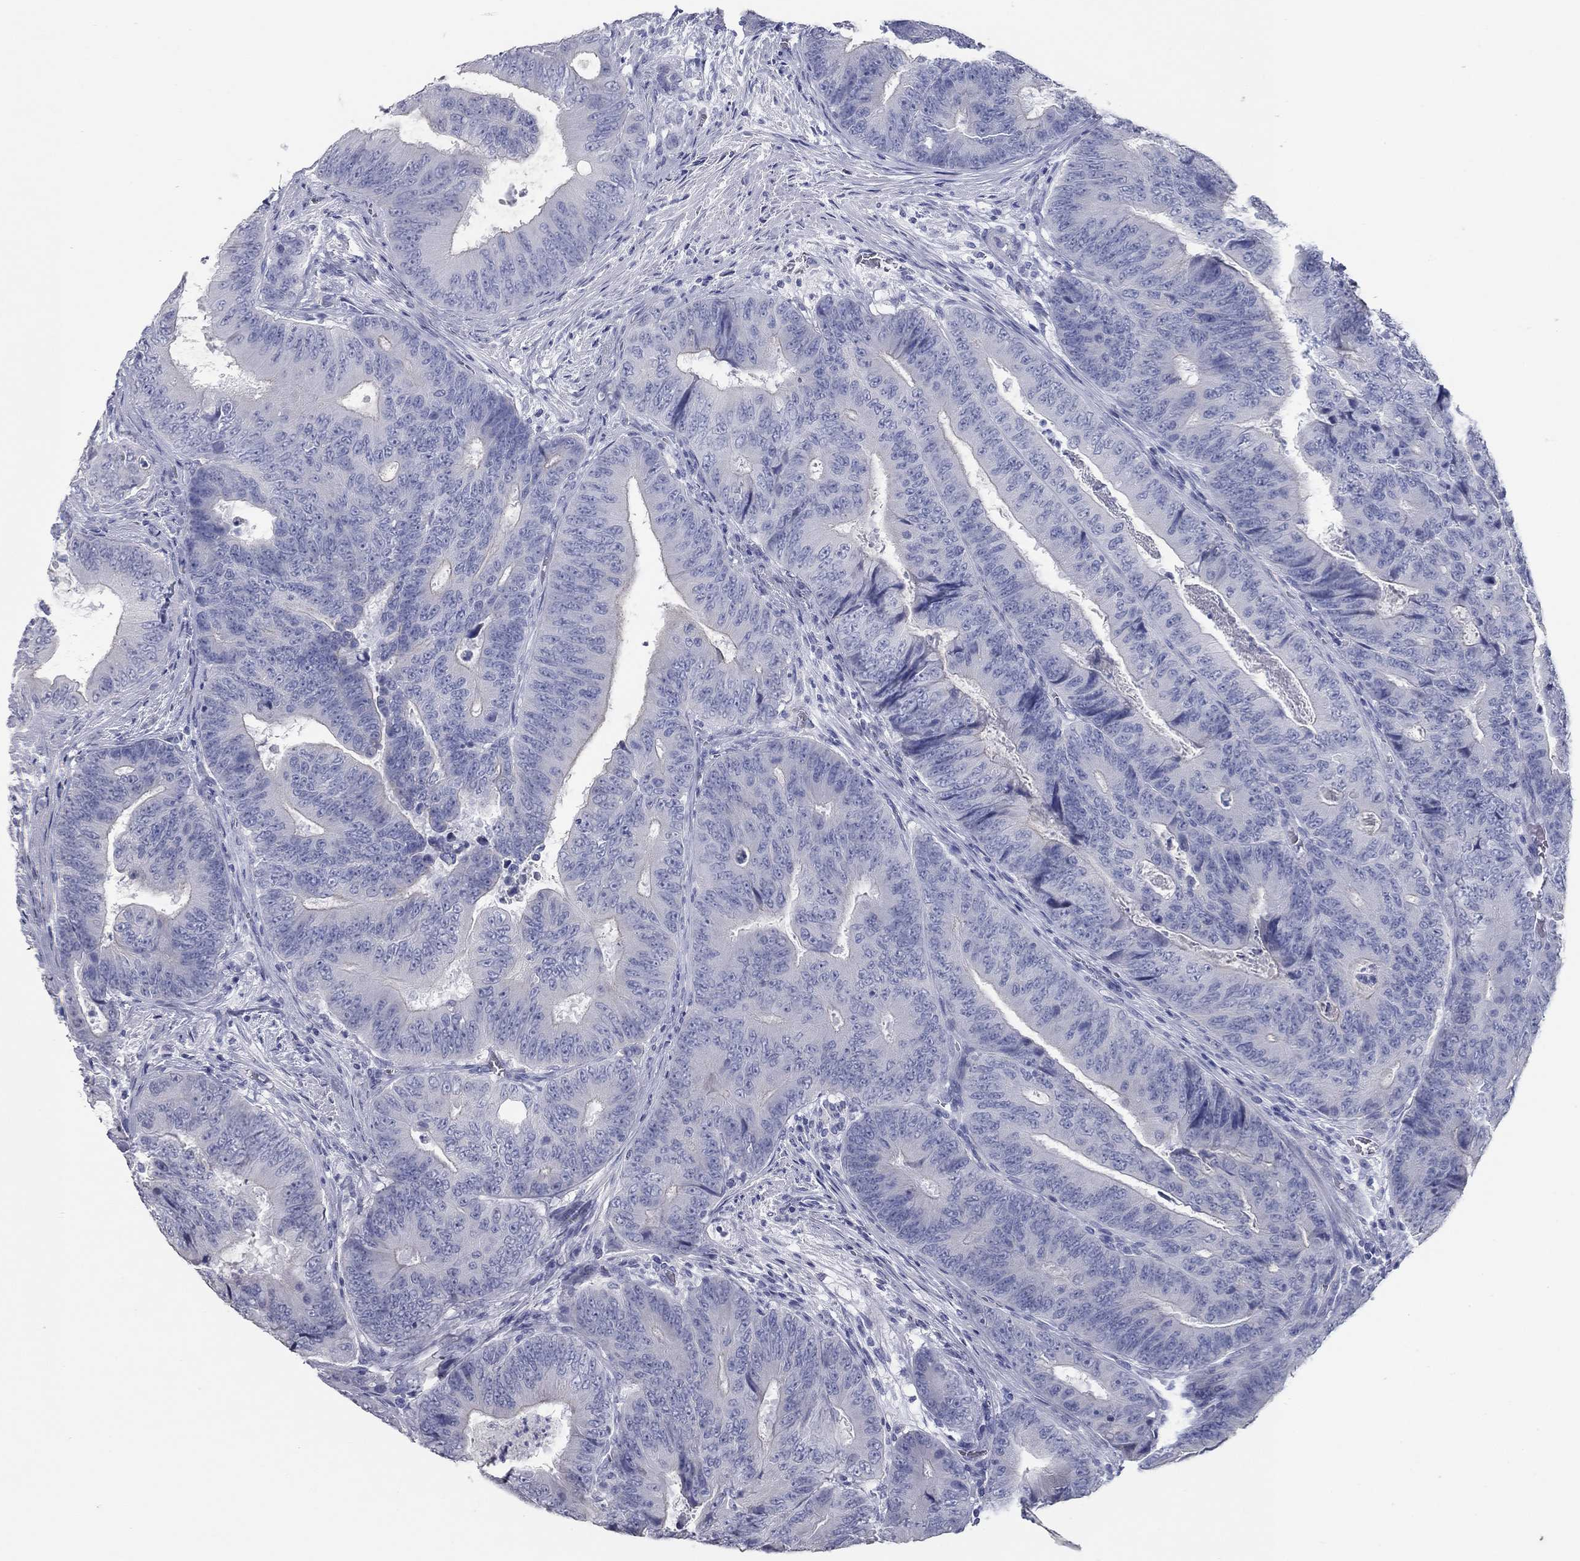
{"staining": {"intensity": "negative", "quantity": "none", "location": "none"}, "tissue": "colorectal cancer", "cell_type": "Tumor cells", "image_type": "cancer", "snomed": [{"axis": "morphology", "description": "Adenocarcinoma, NOS"}, {"axis": "topography", "description": "Colon"}], "caption": "Photomicrograph shows no significant protein expression in tumor cells of colorectal cancer (adenocarcinoma). Brightfield microscopy of IHC stained with DAB (3,3'-diaminobenzidine) (brown) and hematoxylin (blue), captured at high magnification.", "gene": "TAC1", "patient": {"sex": "female", "age": 48}}